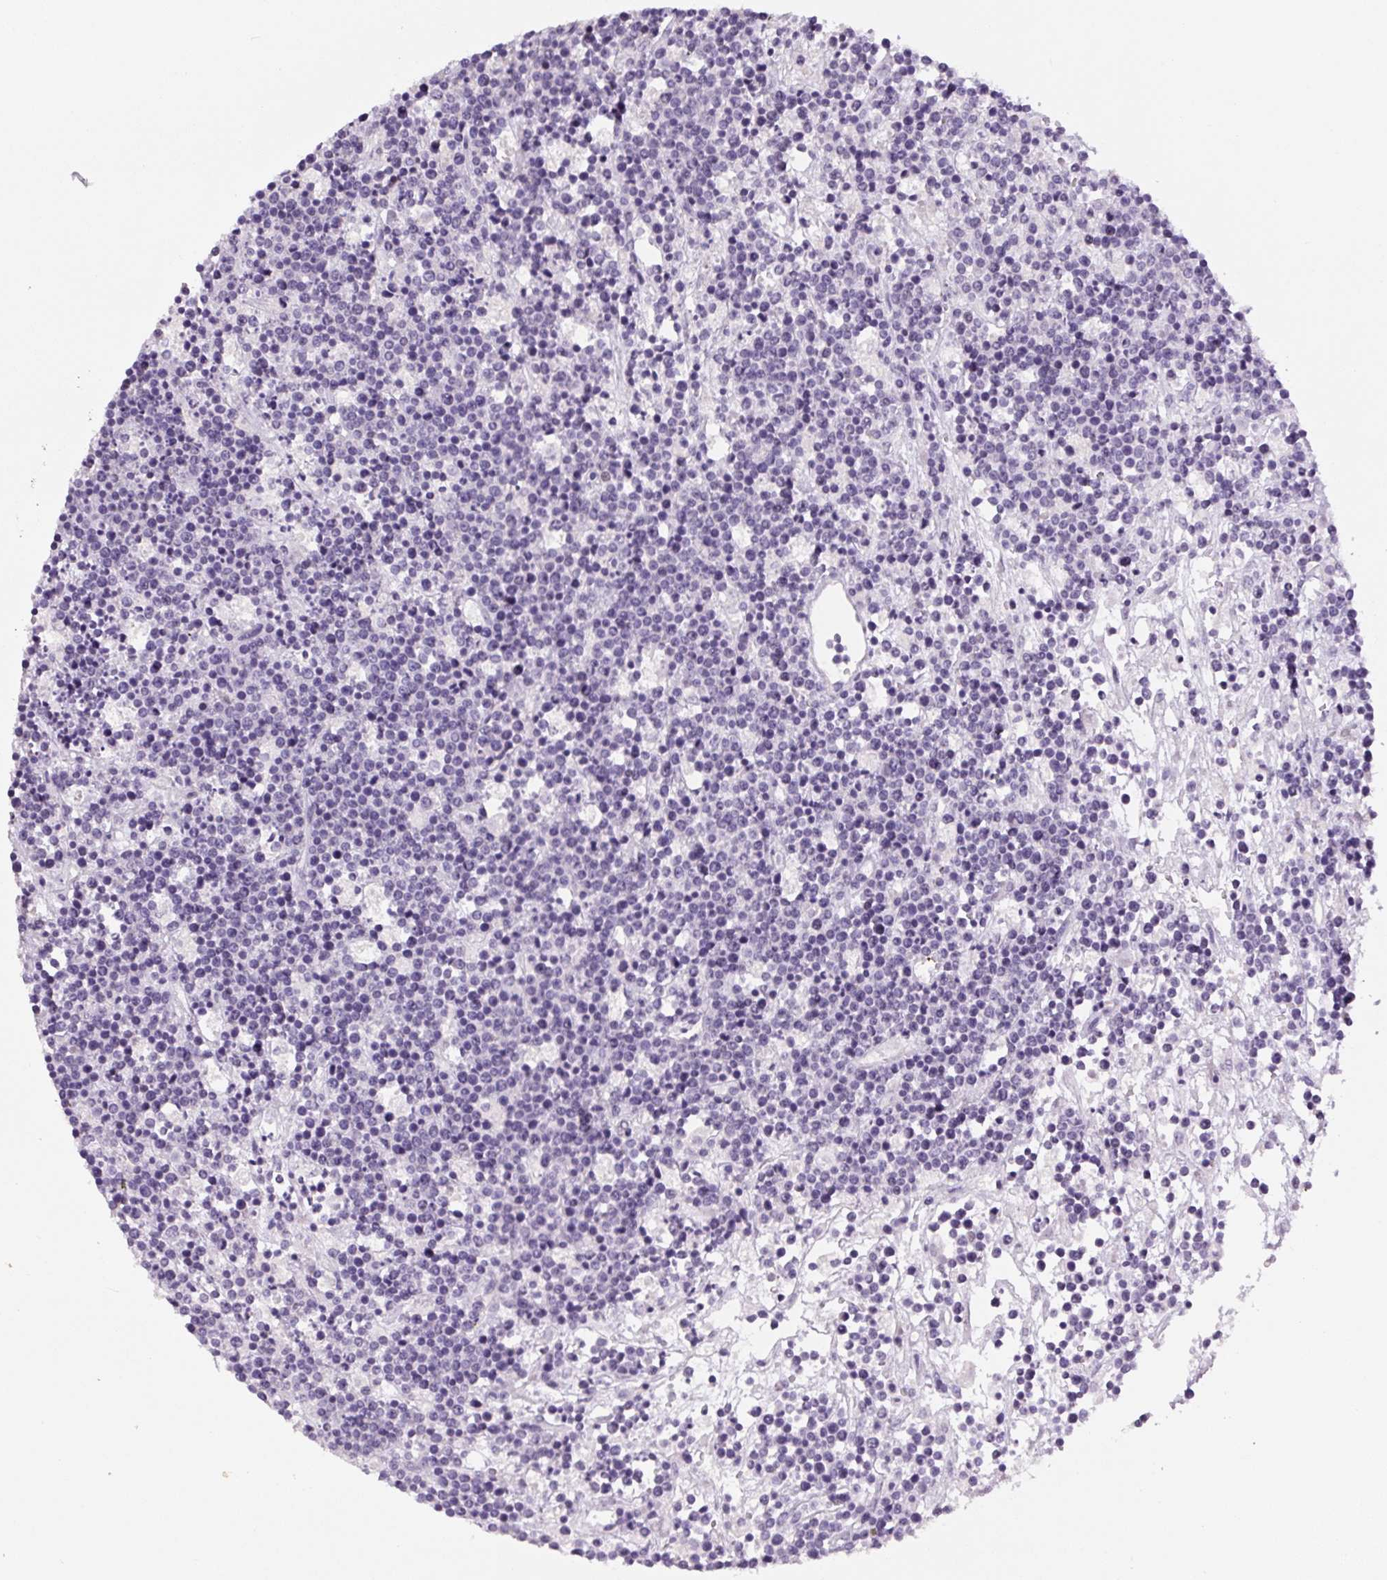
{"staining": {"intensity": "negative", "quantity": "none", "location": "none"}, "tissue": "lymphoma", "cell_type": "Tumor cells", "image_type": "cancer", "snomed": [{"axis": "morphology", "description": "Malignant lymphoma, non-Hodgkin's type, High grade"}, {"axis": "topography", "description": "Ovary"}], "caption": "This is an IHC micrograph of high-grade malignant lymphoma, non-Hodgkin's type. There is no expression in tumor cells.", "gene": "SIX1", "patient": {"sex": "female", "age": 56}}